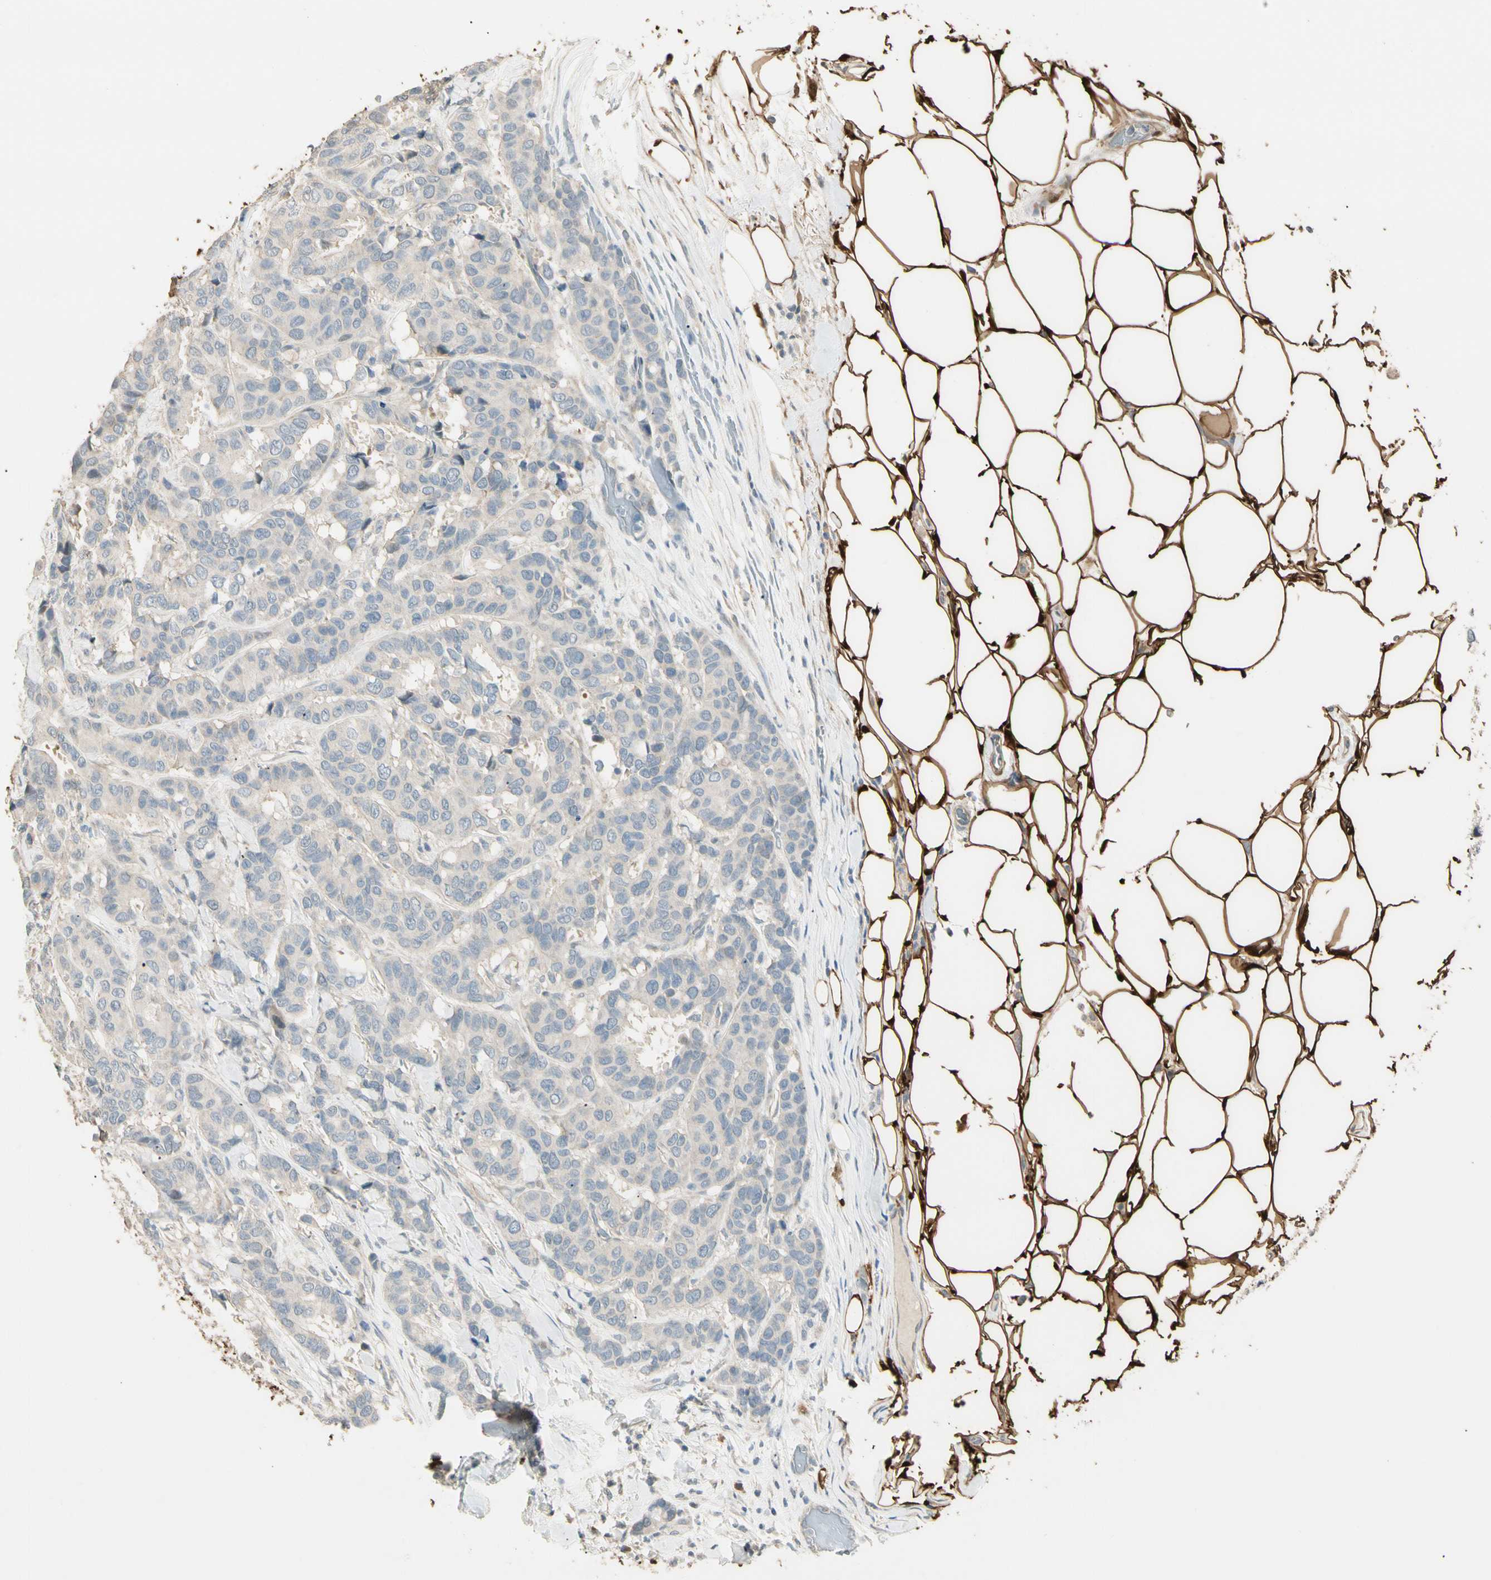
{"staining": {"intensity": "negative", "quantity": "none", "location": "none"}, "tissue": "breast cancer", "cell_type": "Tumor cells", "image_type": "cancer", "snomed": [{"axis": "morphology", "description": "Duct carcinoma"}, {"axis": "topography", "description": "Breast"}], "caption": "Breast cancer stained for a protein using immunohistochemistry (IHC) exhibits no staining tumor cells.", "gene": "GNE", "patient": {"sex": "female", "age": 87}}